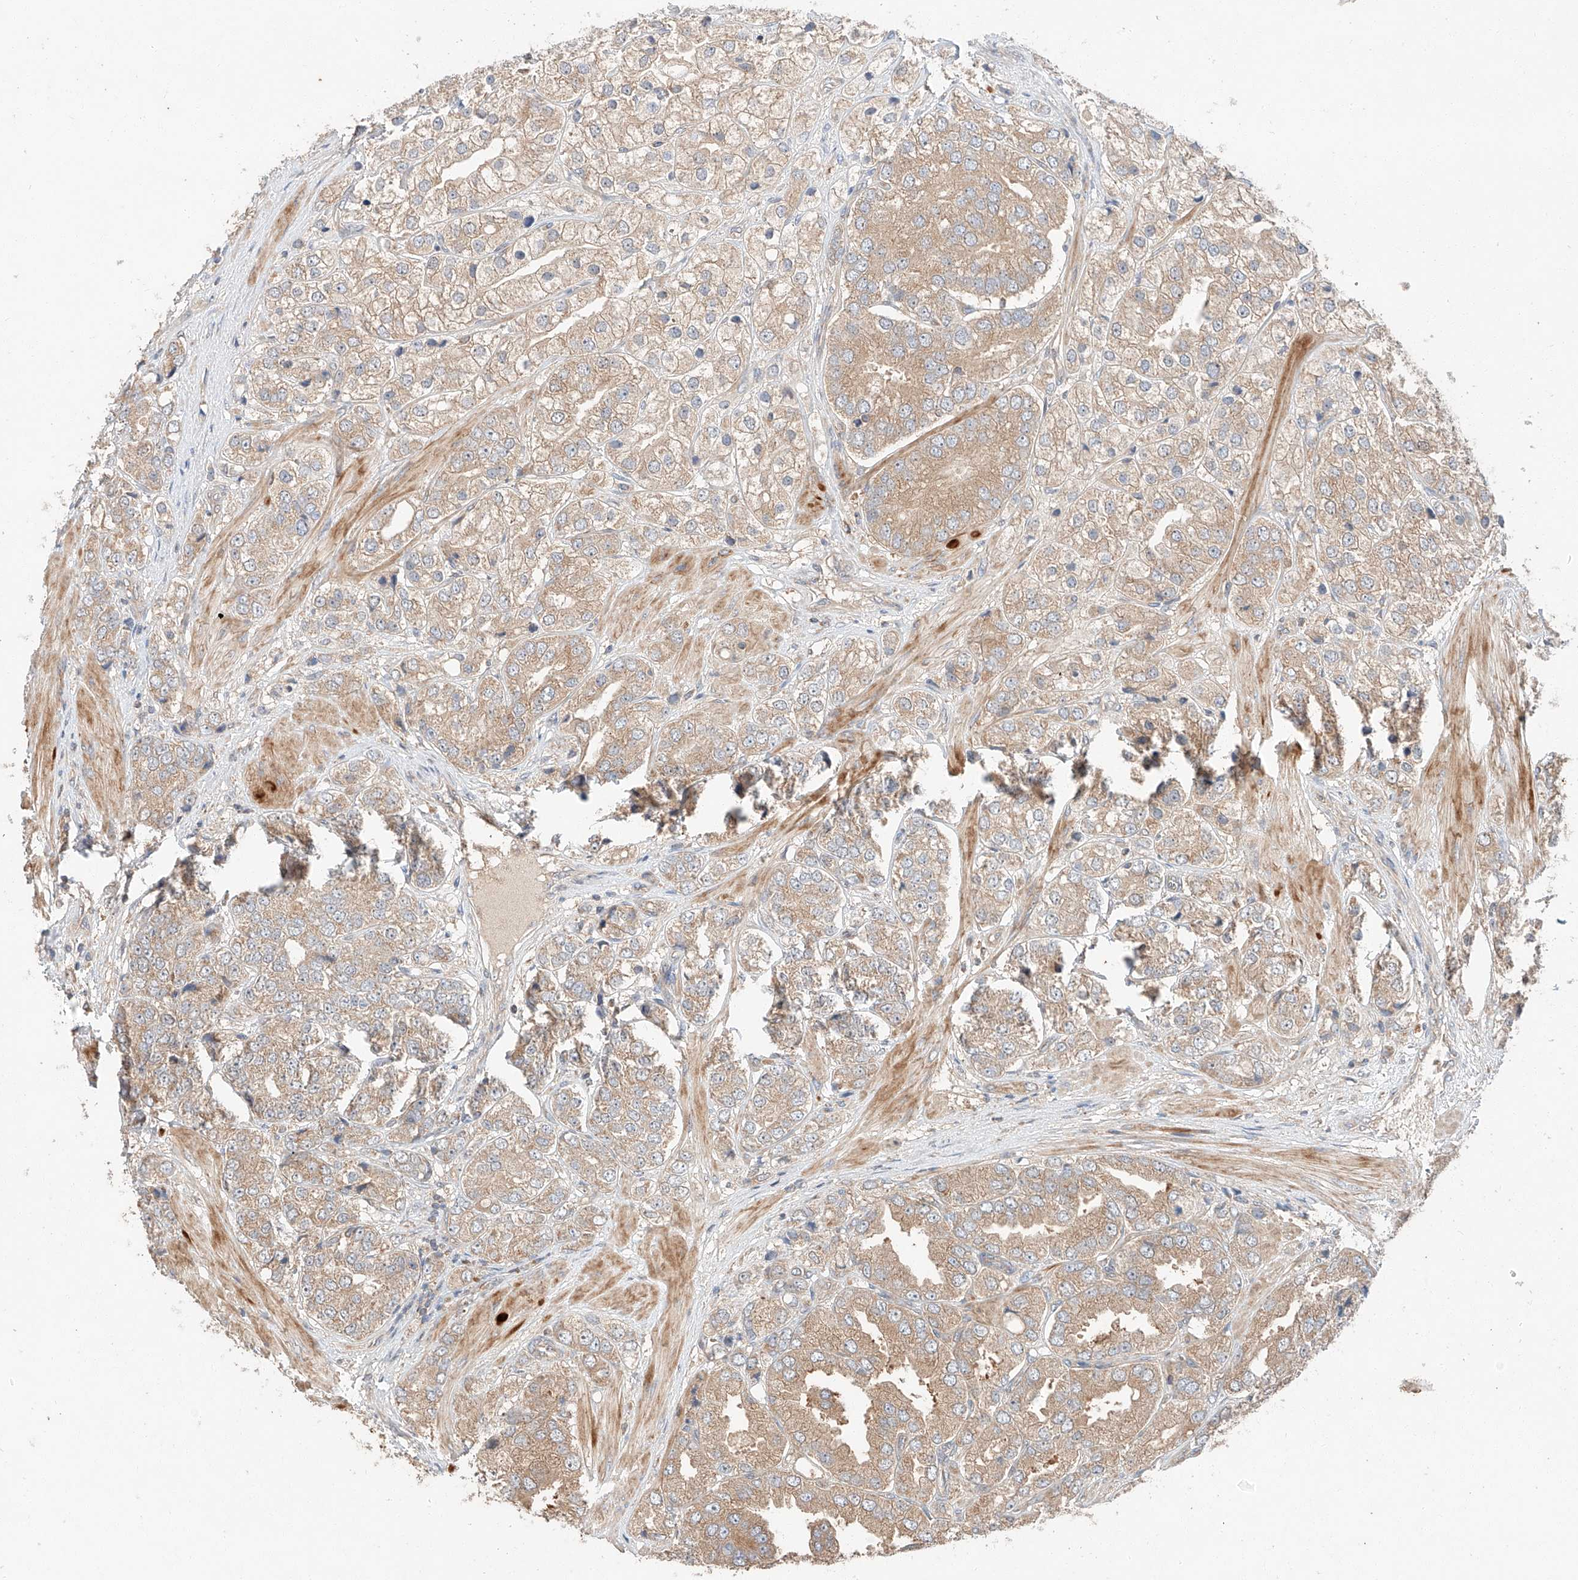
{"staining": {"intensity": "weak", "quantity": ">75%", "location": "cytoplasmic/membranous"}, "tissue": "prostate cancer", "cell_type": "Tumor cells", "image_type": "cancer", "snomed": [{"axis": "morphology", "description": "Adenocarcinoma, High grade"}, {"axis": "topography", "description": "Prostate"}], "caption": "Protein staining of prostate cancer (adenocarcinoma (high-grade)) tissue reveals weak cytoplasmic/membranous expression in about >75% of tumor cells.", "gene": "XPNPEP1", "patient": {"sex": "male", "age": 50}}